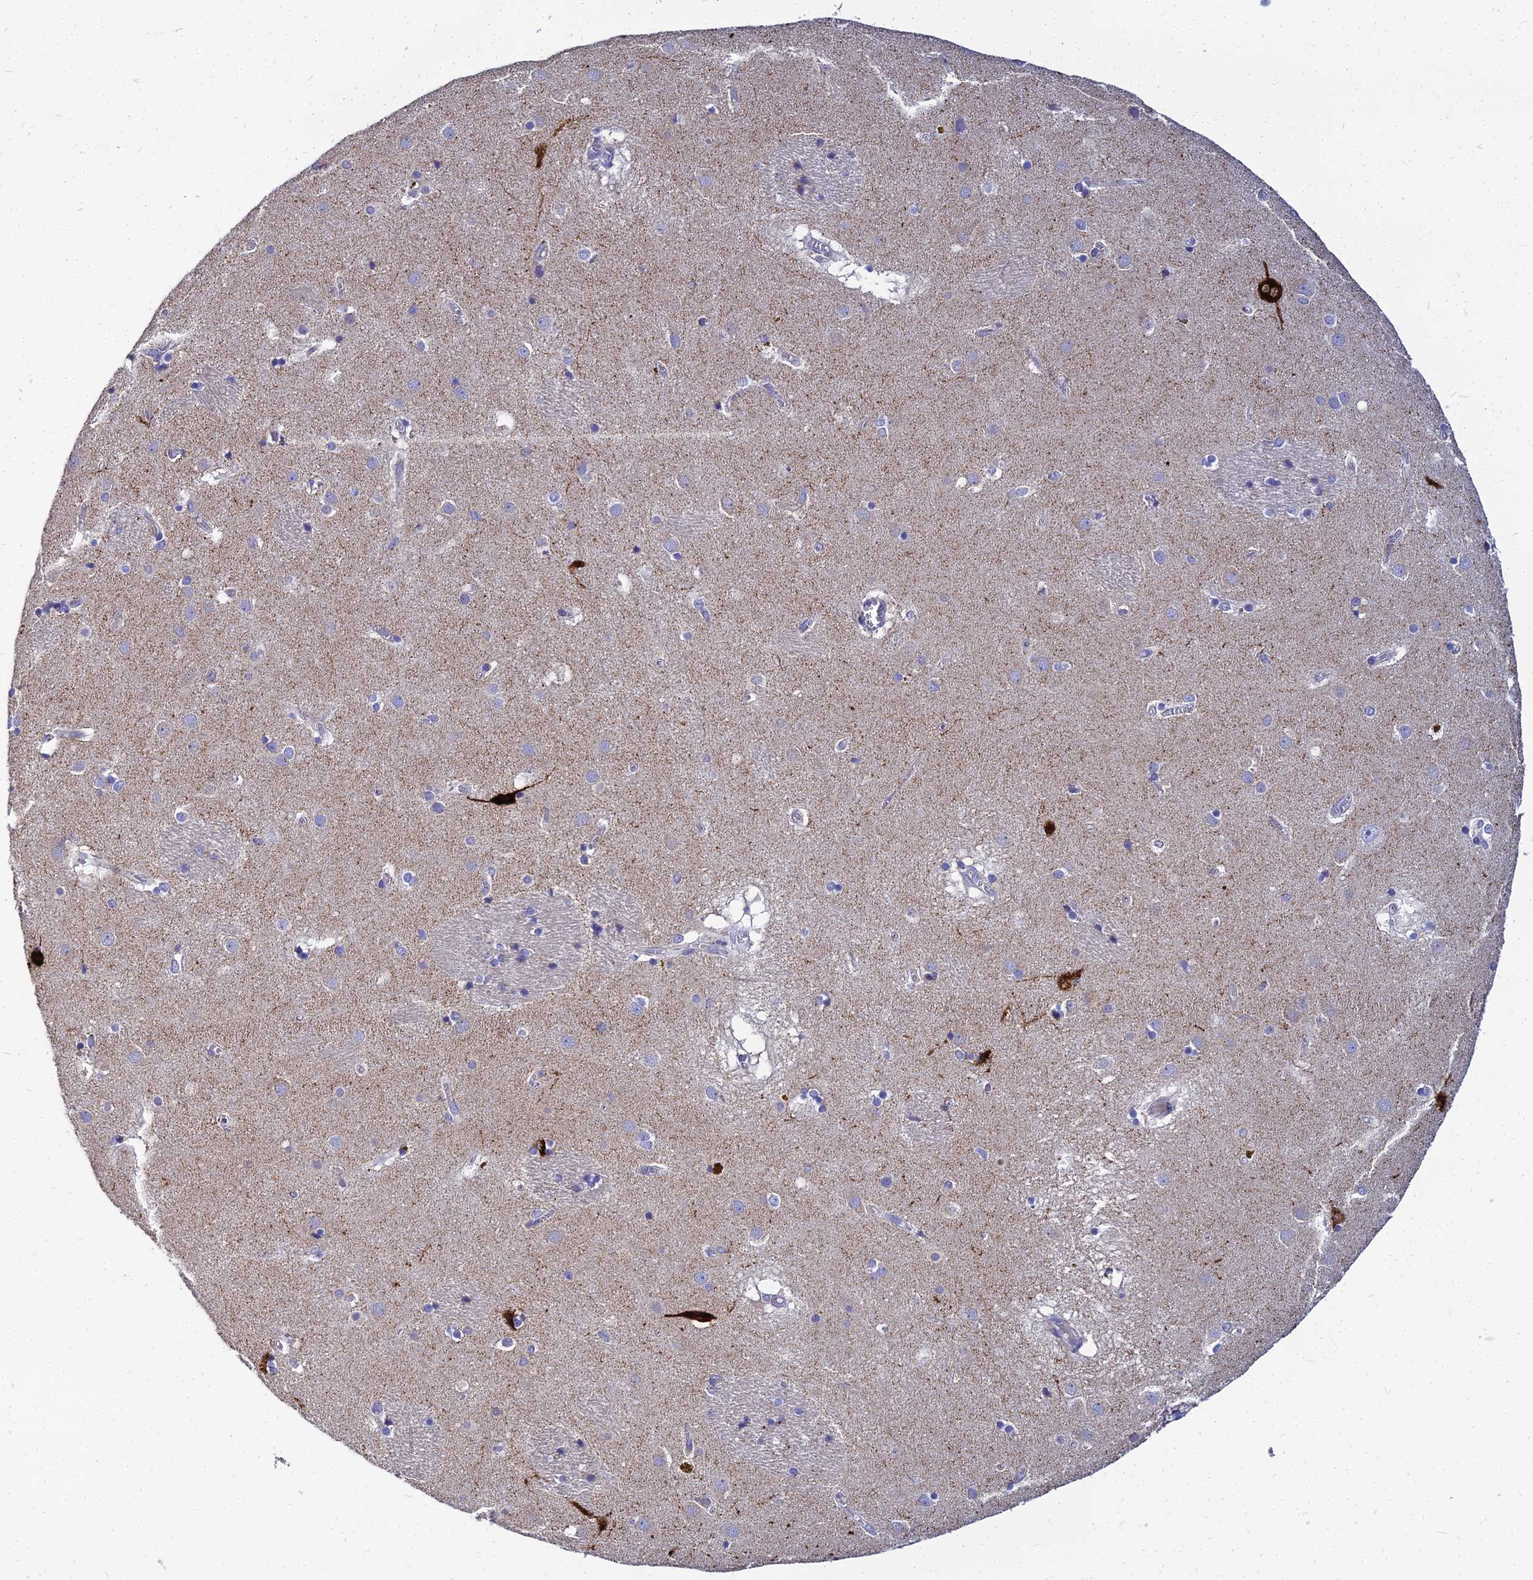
{"staining": {"intensity": "weak", "quantity": "<25%", "location": "cytoplasmic/membranous"}, "tissue": "caudate", "cell_type": "Glial cells", "image_type": "normal", "snomed": [{"axis": "morphology", "description": "Normal tissue, NOS"}, {"axis": "topography", "description": "Lateral ventricle wall"}], "caption": "High magnification brightfield microscopy of normal caudate stained with DAB (brown) and counterstained with hematoxylin (blue): glial cells show no significant staining. (Immunohistochemistry (ihc), brightfield microscopy, high magnification).", "gene": "NPY", "patient": {"sex": "male", "age": 70}}